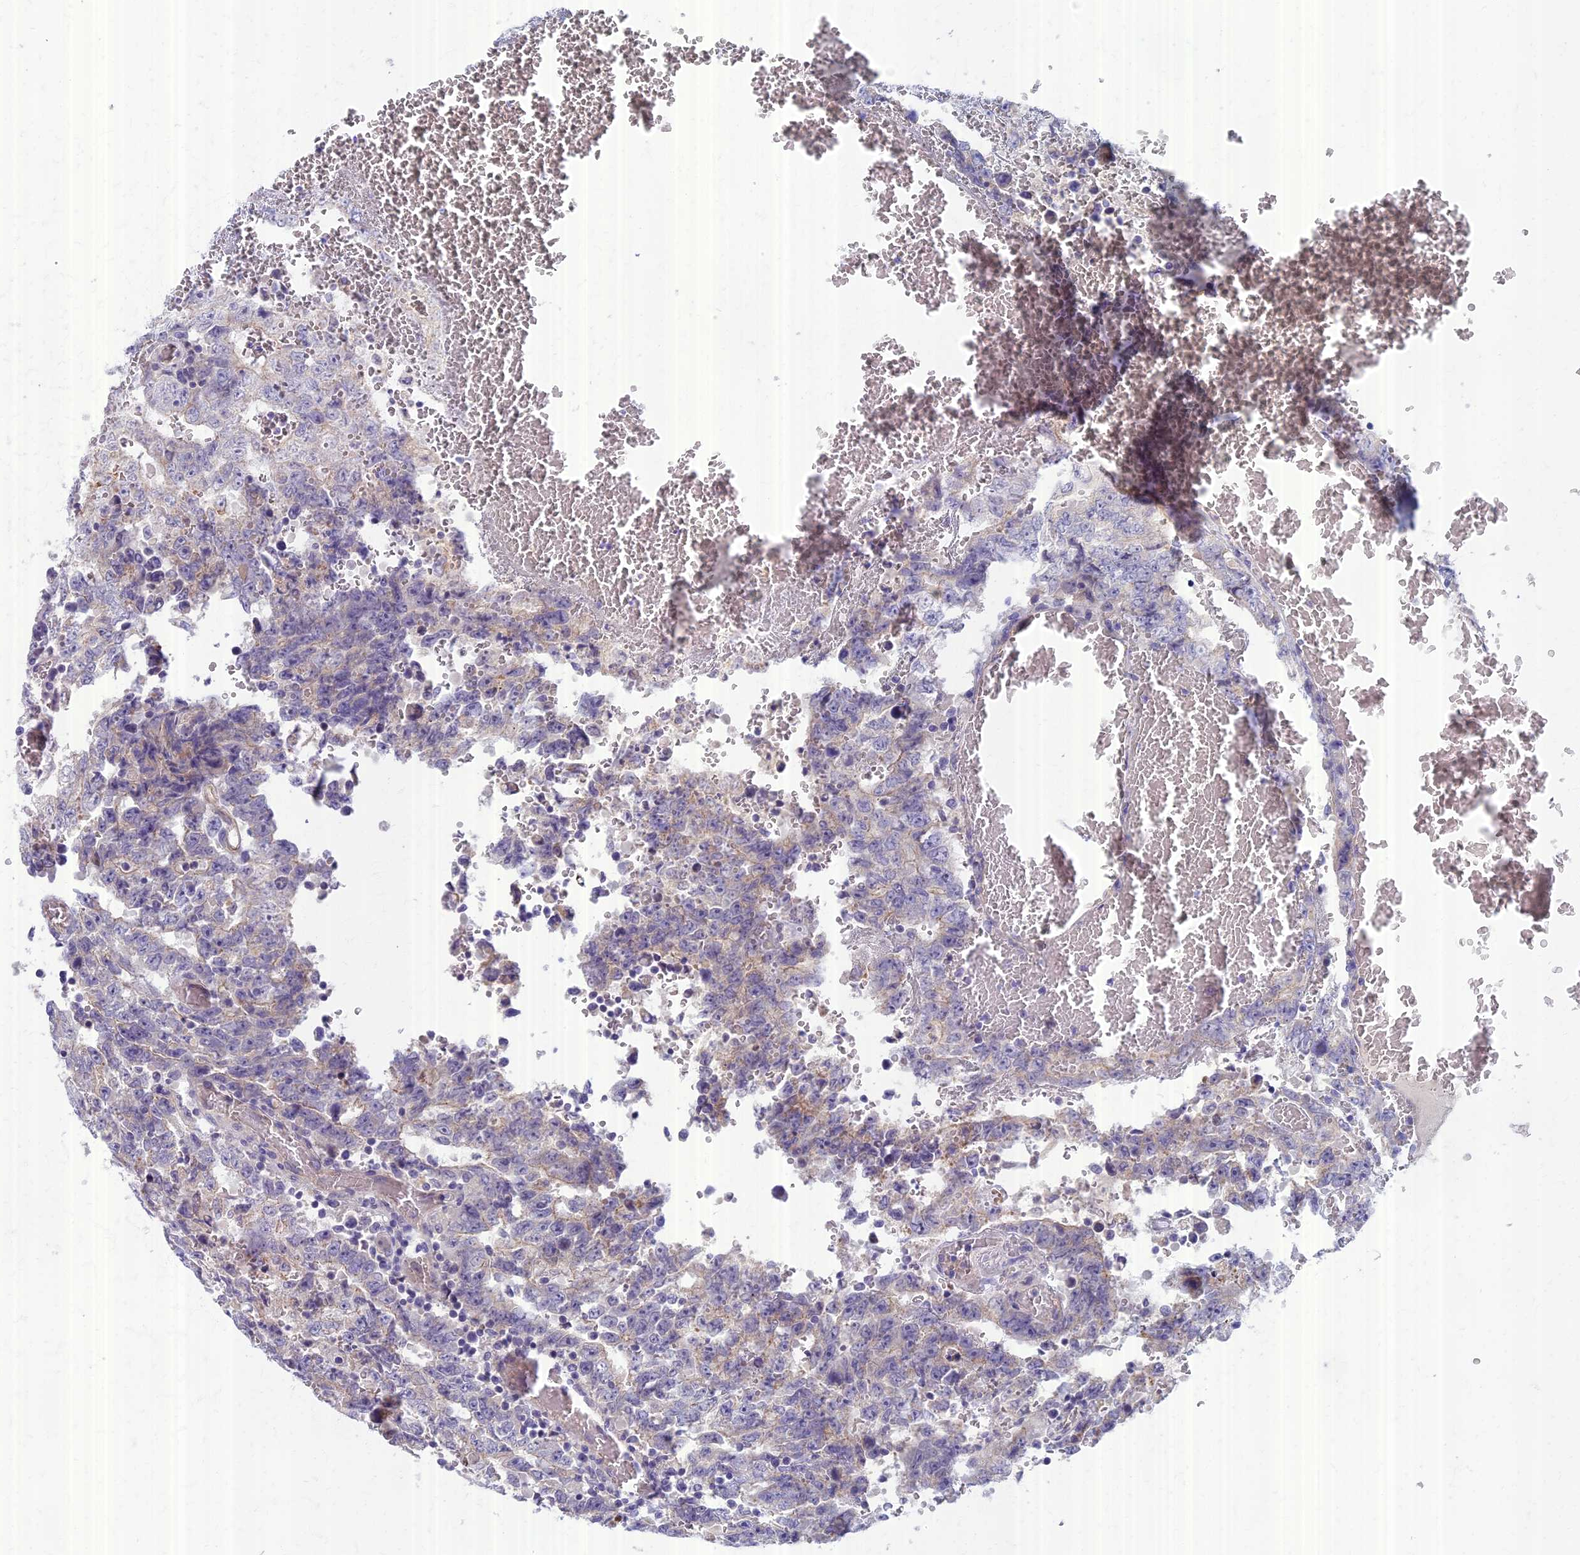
{"staining": {"intensity": "negative", "quantity": "none", "location": "none"}, "tissue": "testis cancer", "cell_type": "Tumor cells", "image_type": "cancer", "snomed": [{"axis": "morphology", "description": "Carcinoma, Embryonal, NOS"}, {"axis": "topography", "description": "Testis"}], "caption": "IHC photomicrograph of neoplastic tissue: embryonal carcinoma (testis) stained with DAB displays no significant protein positivity in tumor cells.", "gene": "AP4E1", "patient": {"sex": "male", "age": 26}}